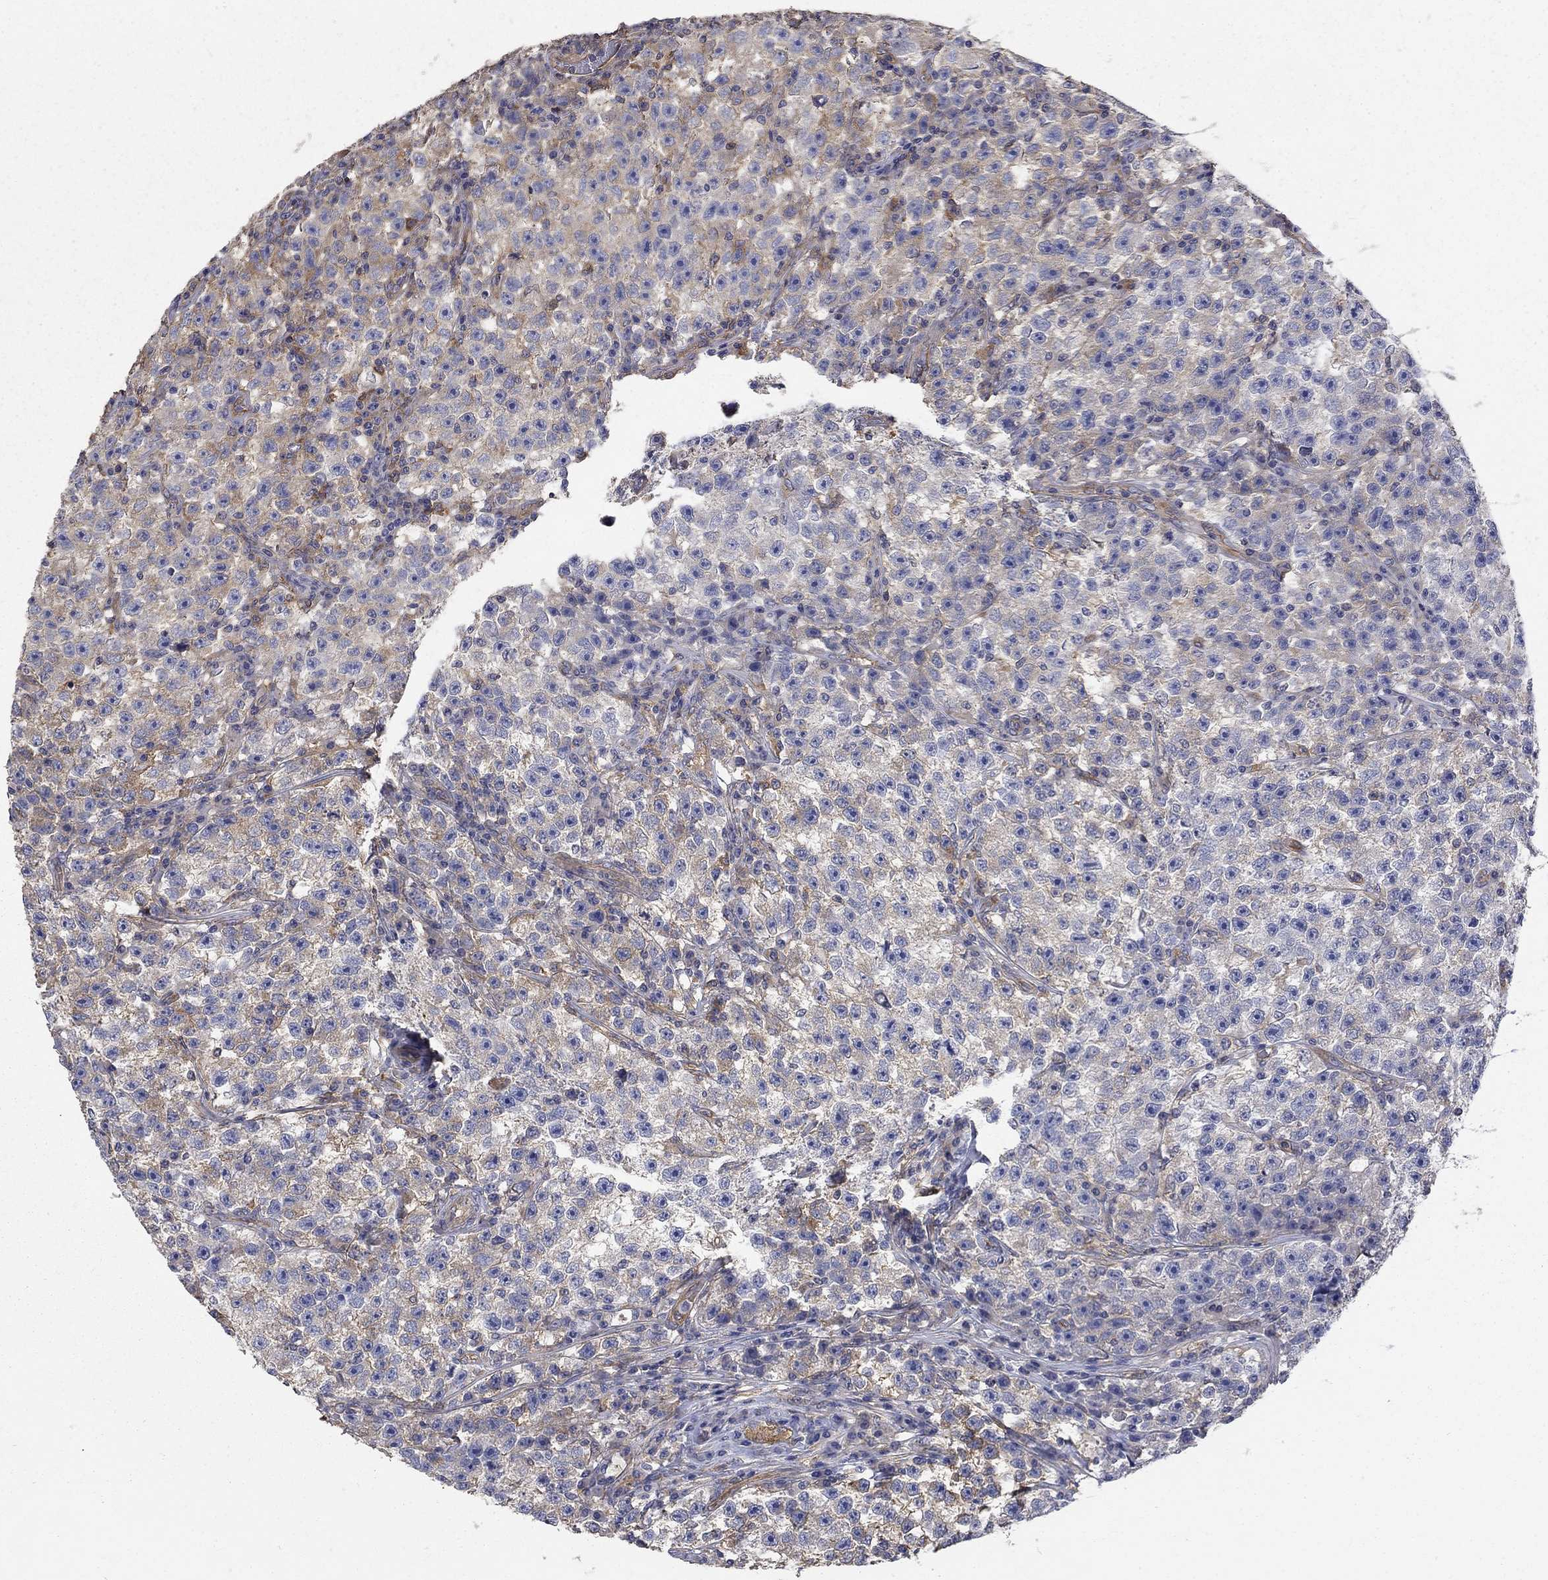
{"staining": {"intensity": "moderate", "quantity": "<25%", "location": "cytoplasmic/membranous"}, "tissue": "testis cancer", "cell_type": "Tumor cells", "image_type": "cancer", "snomed": [{"axis": "morphology", "description": "Seminoma, NOS"}, {"axis": "topography", "description": "Testis"}], "caption": "This is an image of immunohistochemistry staining of seminoma (testis), which shows moderate staining in the cytoplasmic/membranous of tumor cells.", "gene": "DPYSL2", "patient": {"sex": "male", "age": 22}}